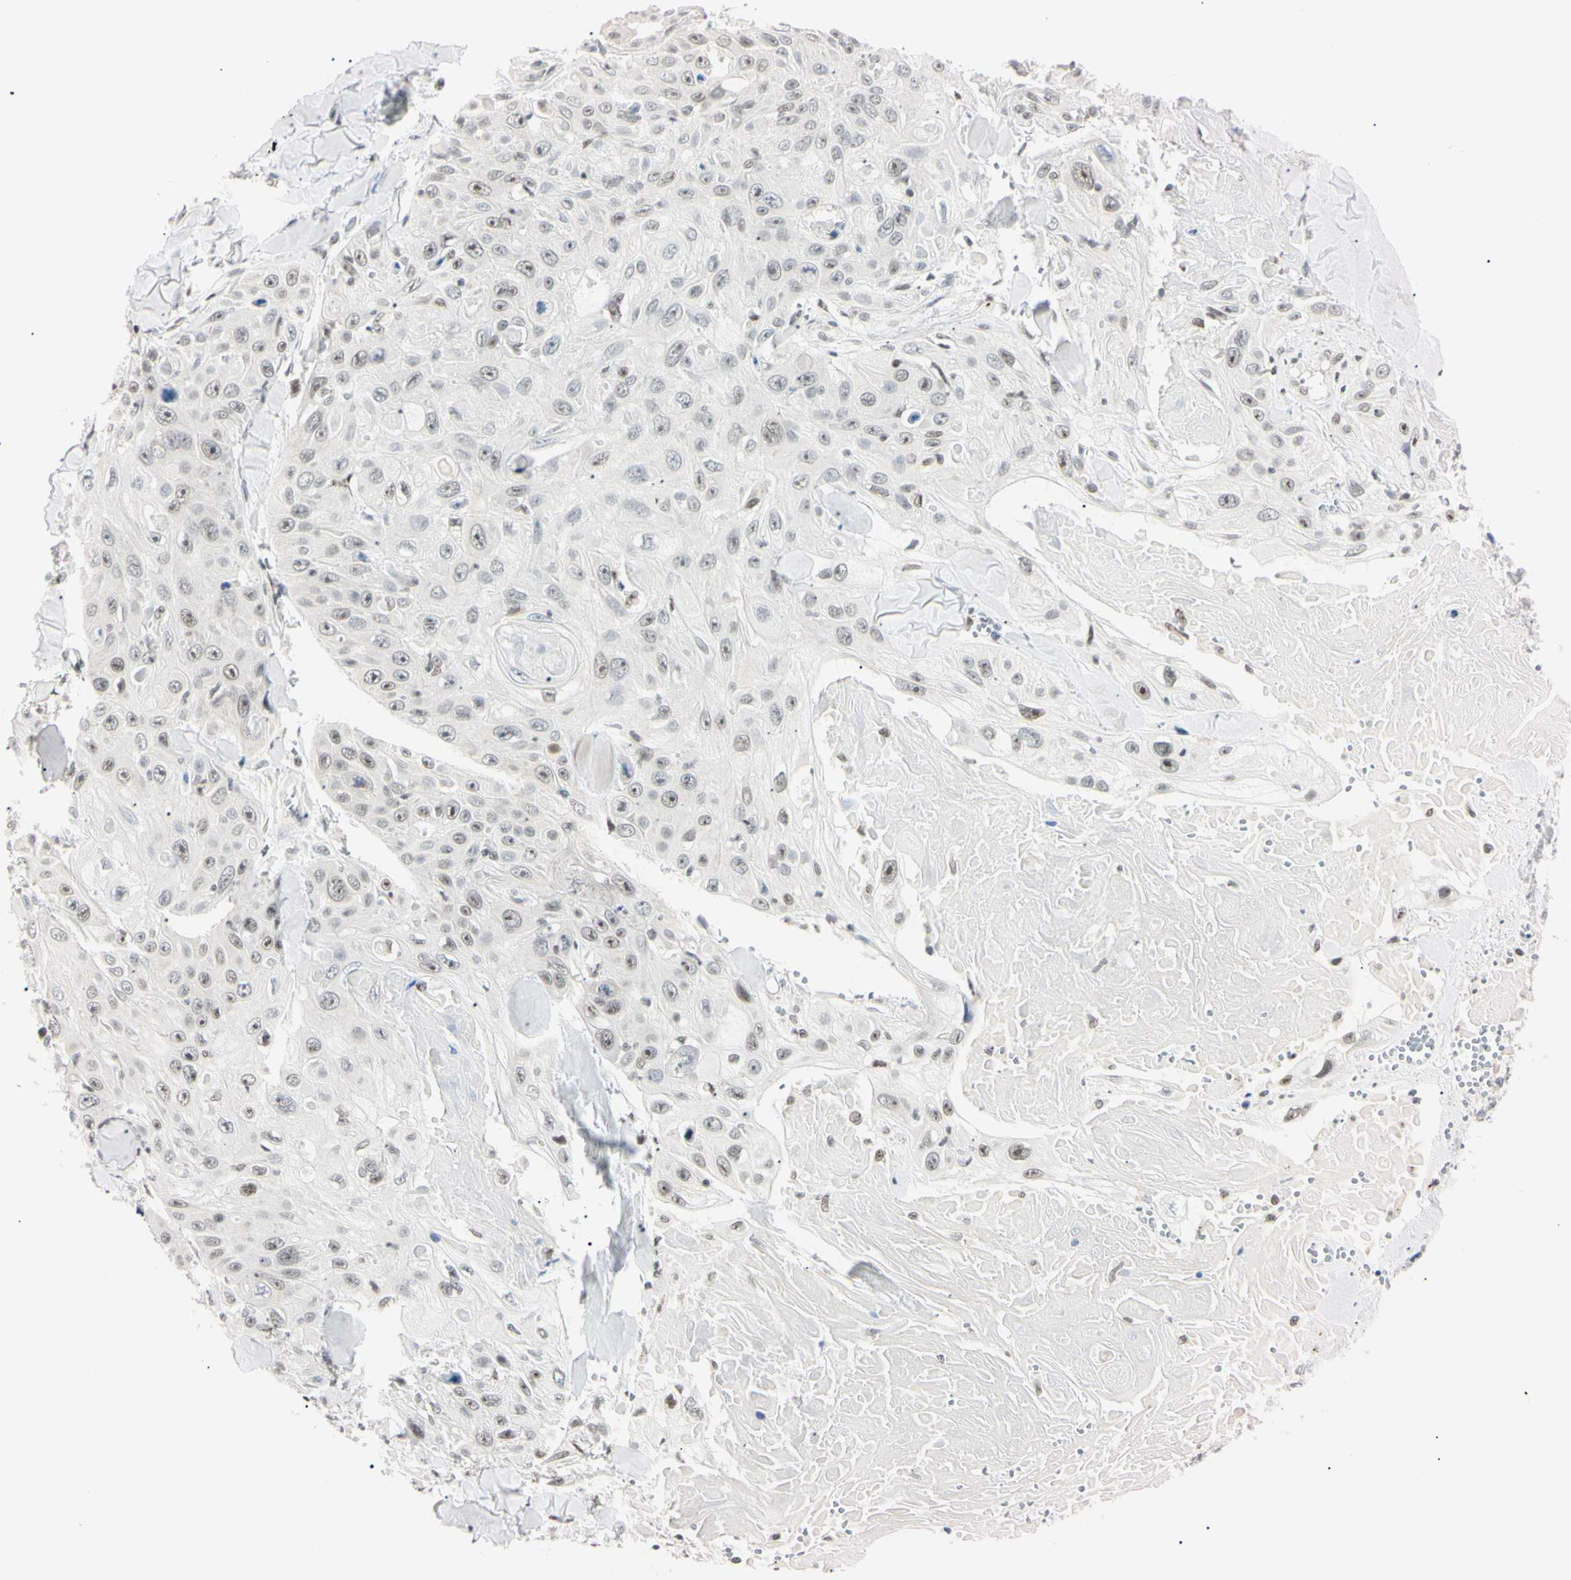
{"staining": {"intensity": "weak", "quantity": "25%-75%", "location": "none"}, "tissue": "skin cancer", "cell_type": "Tumor cells", "image_type": "cancer", "snomed": [{"axis": "morphology", "description": "Squamous cell carcinoma, NOS"}, {"axis": "topography", "description": "Skin"}], "caption": "Brown immunohistochemical staining in human squamous cell carcinoma (skin) reveals weak None positivity in approximately 25%-75% of tumor cells.", "gene": "C1orf174", "patient": {"sex": "male", "age": 86}}